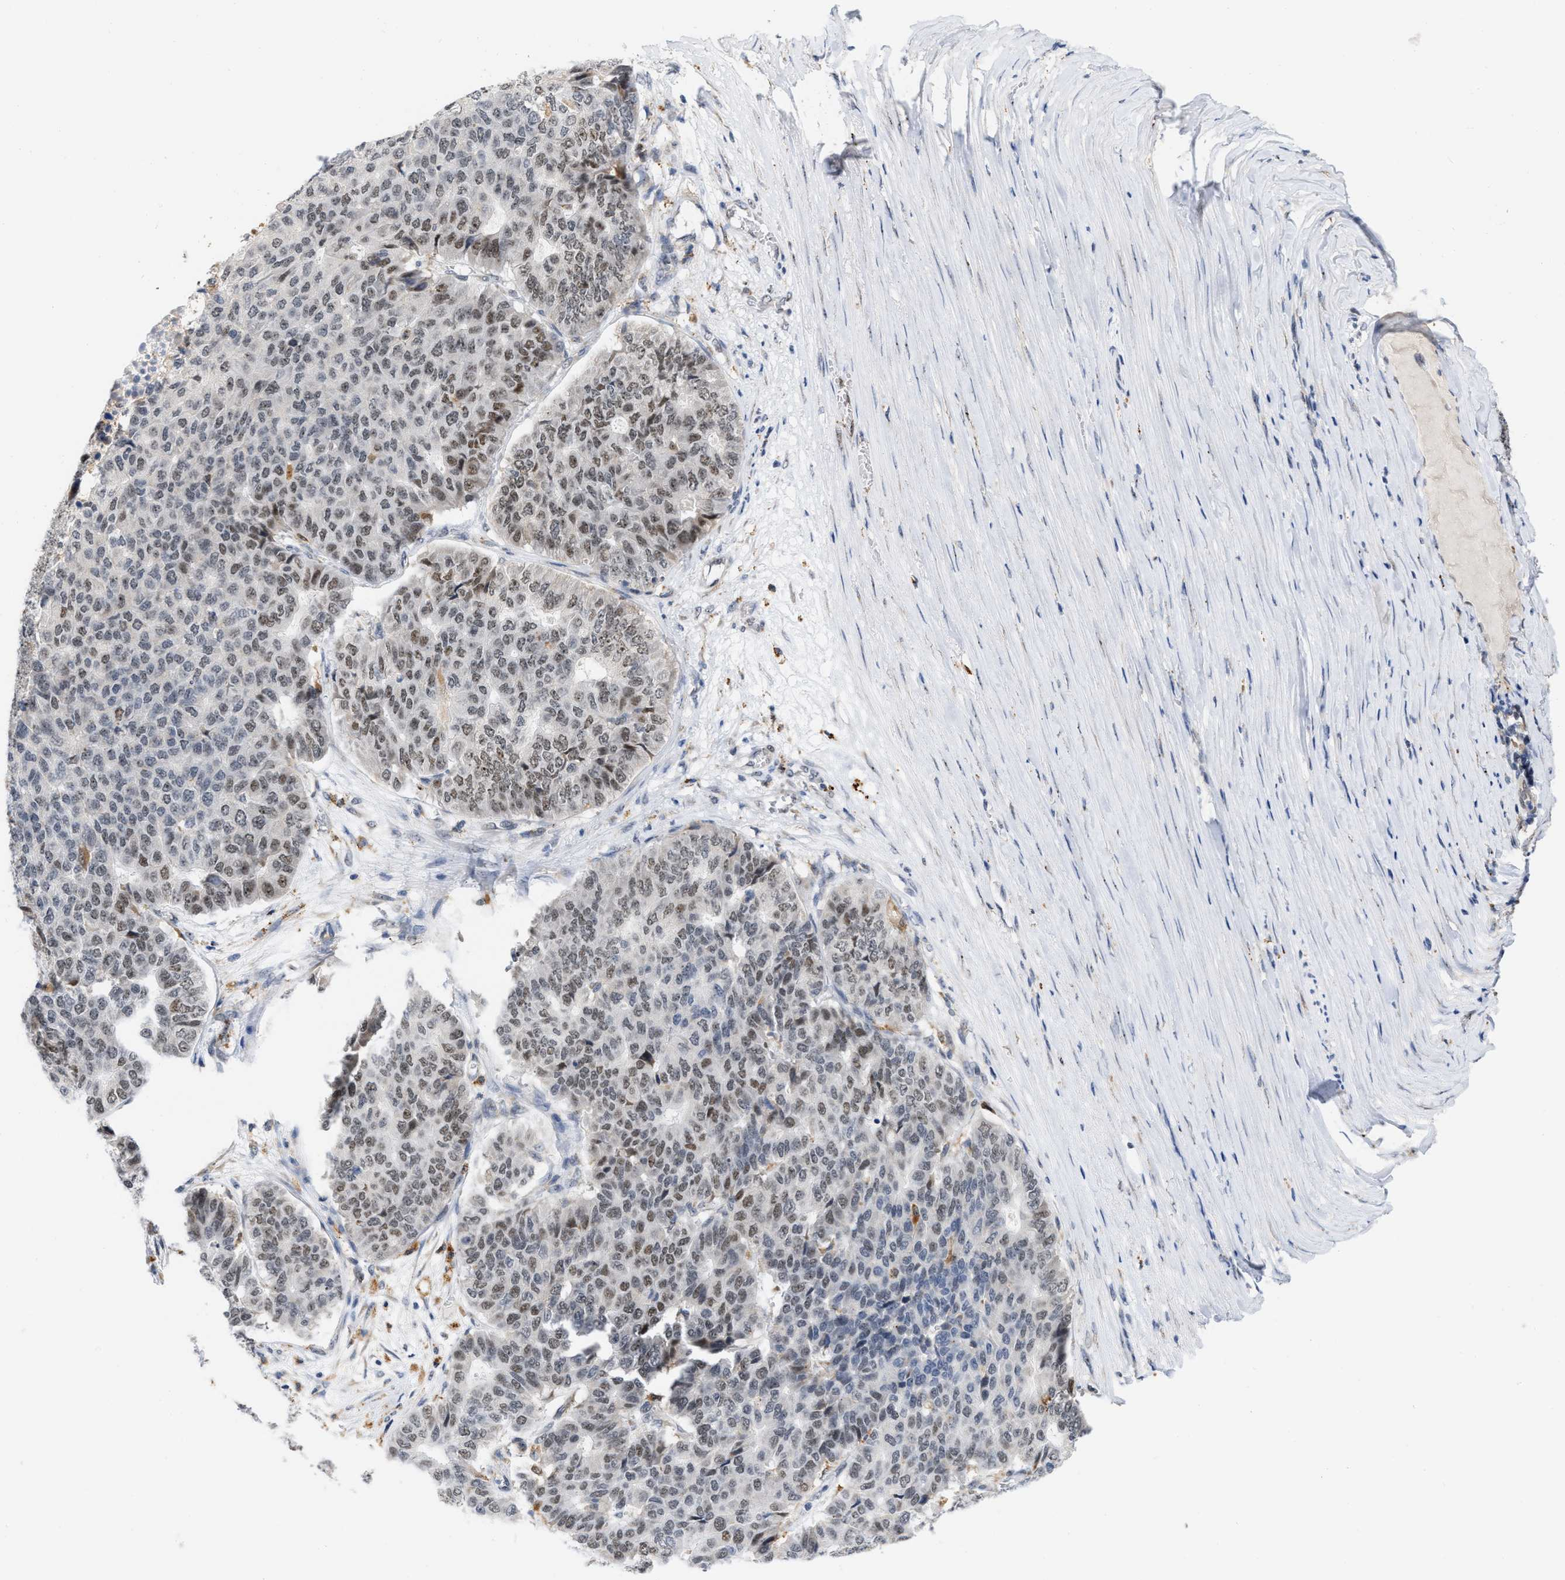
{"staining": {"intensity": "moderate", "quantity": ">75%", "location": "nuclear"}, "tissue": "pancreatic cancer", "cell_type": "Tumor cells", "image_type": "cancer", "snomed": [{"axis": "morphology", "description": "Adenocarcinoma, NOS"}, {"axis": "topography", "description": "Pancreas"}], "caption": "A medium amount of moderate nuclear positivity is appreciated in approximately >75% of tumor cells in pancreatic cancer (adenocarcinoma) tissue.", "gene": "ELAC2", "patient": {"sex": "male", "age": 50}}